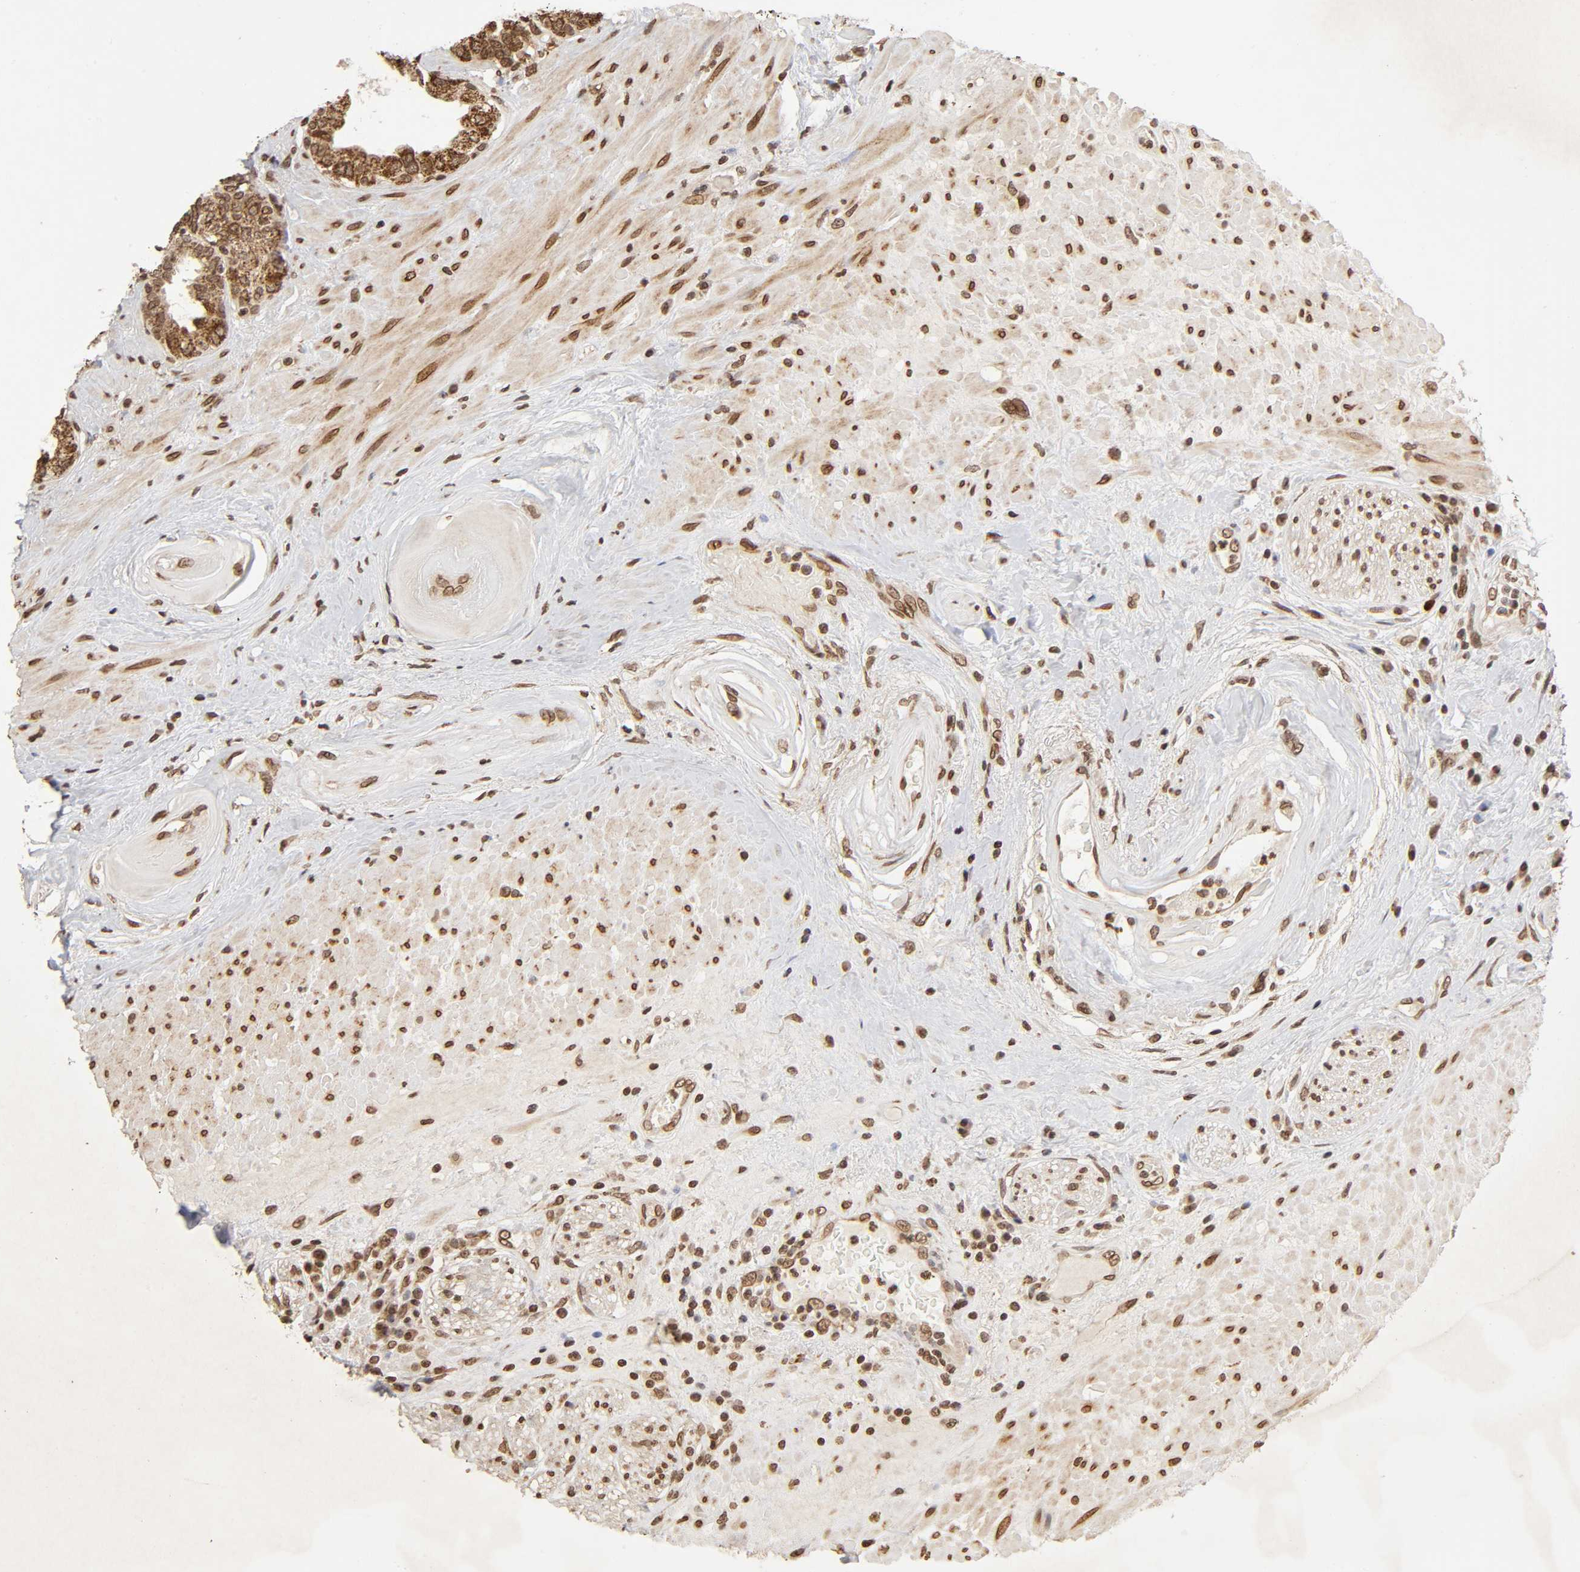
{"staining": {"intensity": "moderate", "quantity": ">75%", "location": "cytoplasmic/membranous,nuclear"}, "tissue": "seminal vesicle", "cell_type": "Glandular cells", "image_type": "normal", "snomed": [{"axis": "morphology", "description": "Normal tissue, NOS"}, {"axis": "topography", "description": "Seminal veicle"}], "caption": "Glandular cells display medium levels of moderate cytoplasmic/membranous,nuclear expression in about >75% of cells in normal seminal vesicle. The staining was performed using DAB (3,3'-diaminobenzidine), with brown indicating positive protein expression. Nuclei are stained blue with hematoxylin.", "gene": "MLLT6", "patient": {"sex": "male", "age": 61}}